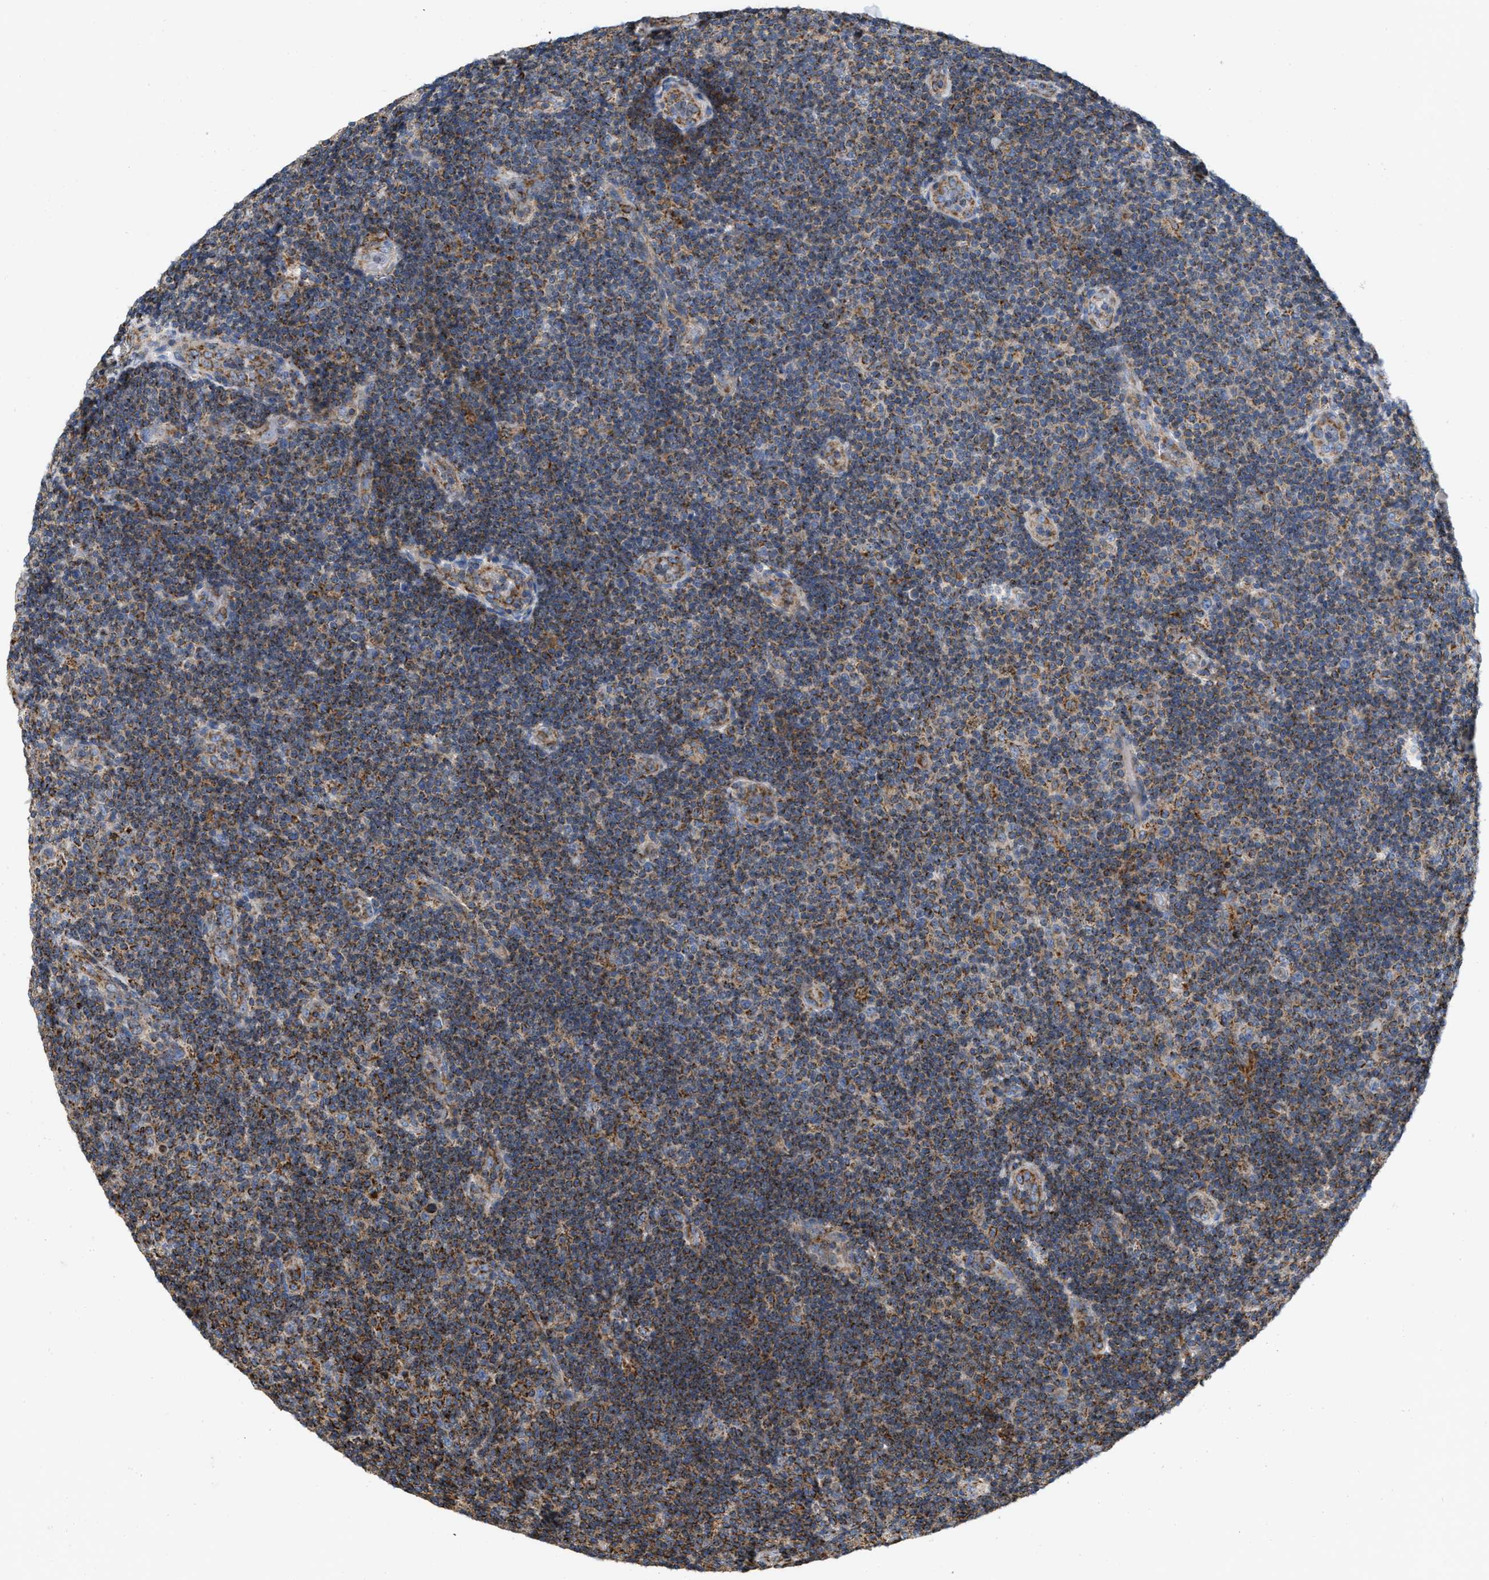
{"staining": {"intensity": "strong", "quantity": ">75%", "location": "cytoplasmic/membranous"}, "tissue": "lymphoma", "cell_type": "Tumor cells", "image_type": "cancer", "snomed": [{"axis": "morphology", "description": "Malignant lymphoma, non-Hodgkin's type, Low grade"}, {"axis": "topography", "description": "Lymph node"}], "caption": "High-power microscopy captured an immunohistochemistry micrograph of low-grade malignant lymphoma, non-Hodgkin's type, revealing strong cytoplasmic/membranous positivity in approximately >75% of tumor cells.", "gene": "GRB10", "patient": {"sex": "male", "age": 83}}